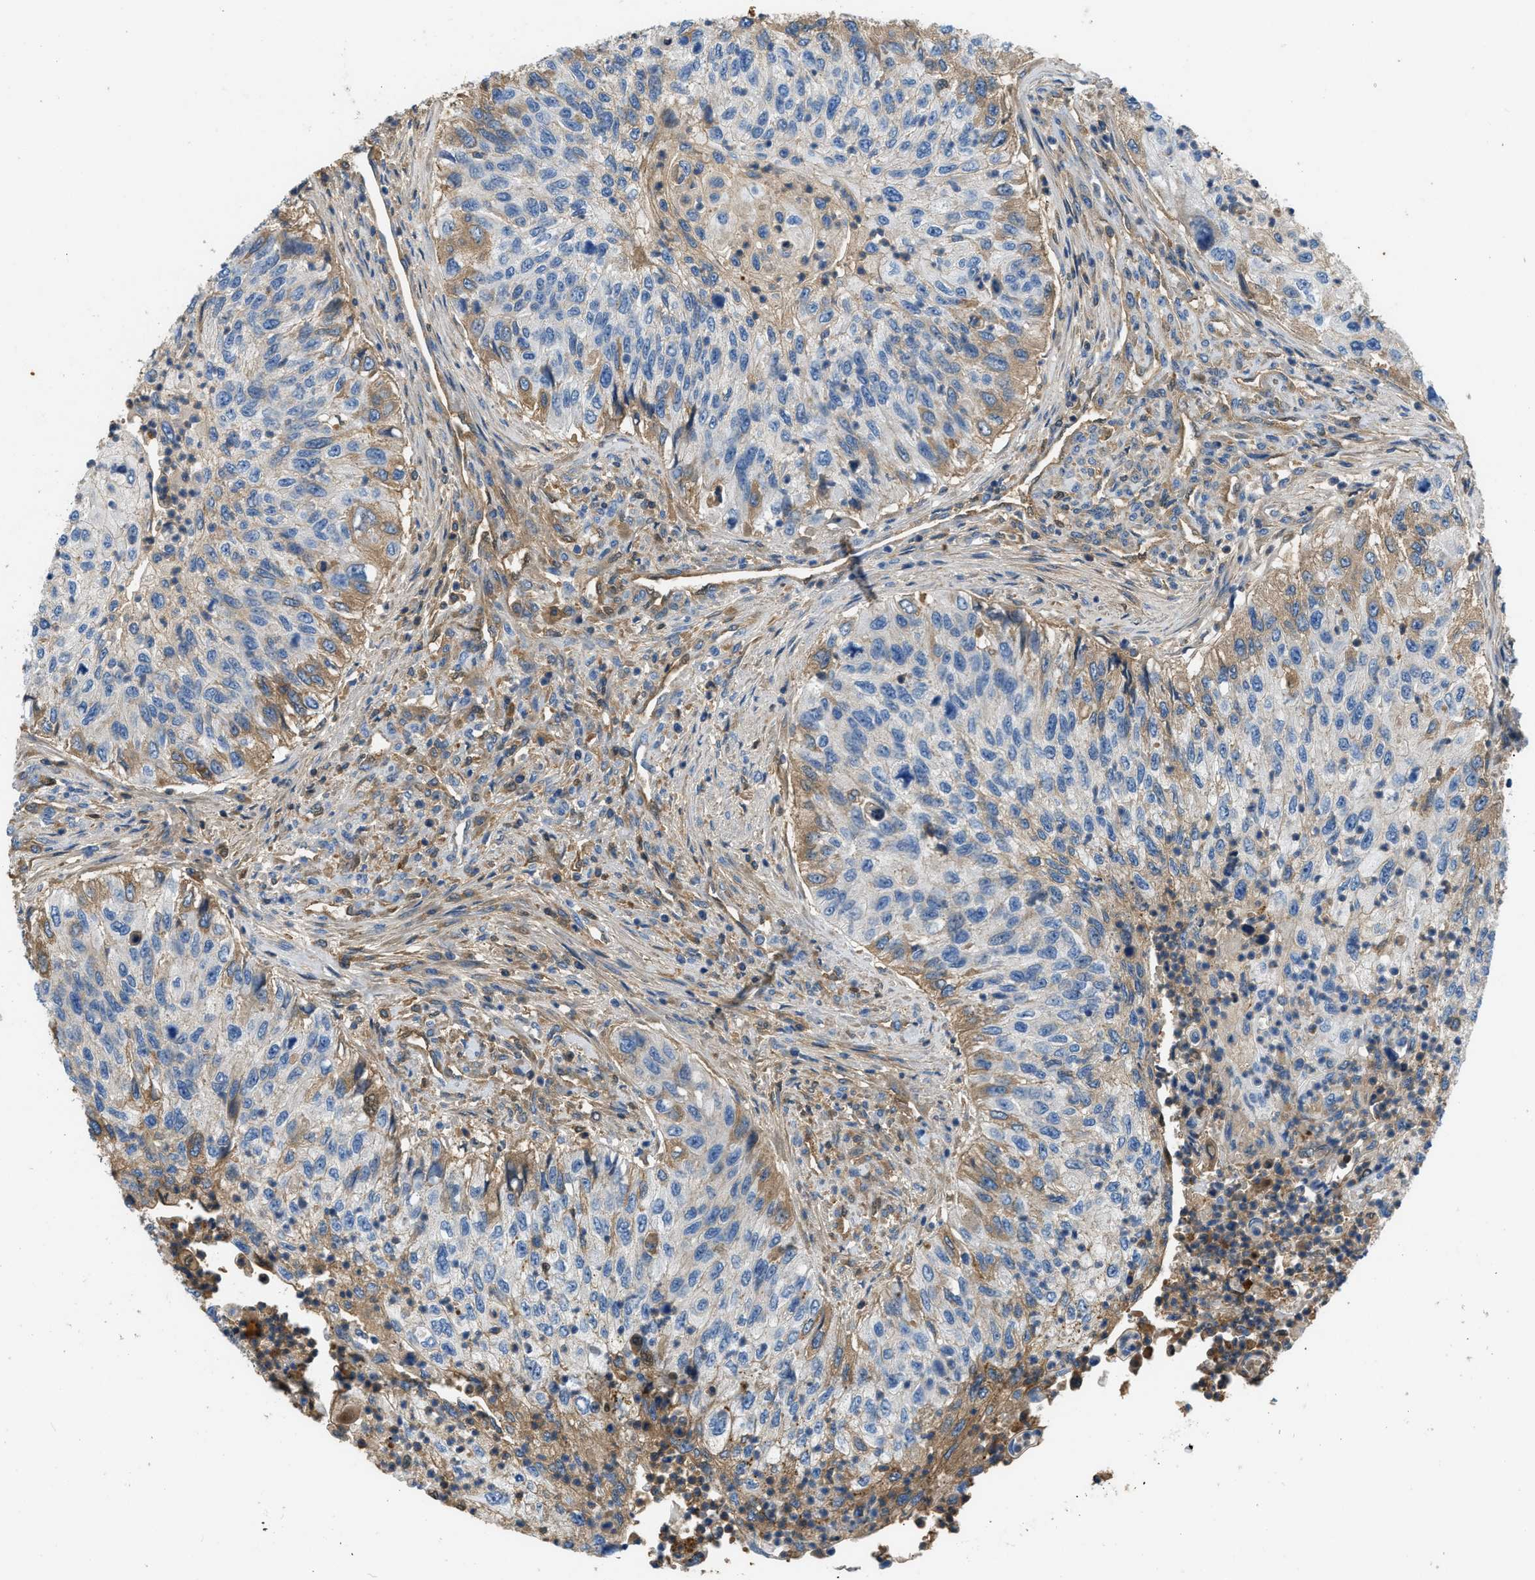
{"staining": {"intensity": "moderate", "quantity": "<25%", "location": "cytoplasmic/membranous"}, "tissue": "urothelial cancer", "cell_type": "Tumor cells", "image_type": "cancer", "snomed": [{"axis": "morphology", "description": "Urothelial carcinoma, High grade"}, {"axis": "topography", "description": "Urinary bladder"}], "caption": "High-grade urothelial carcinoma was stained to show a protein in brown. There is low levels of moderate cytoplasmic/membranous expression in approximately <25% of tumor cells.", "gene": "STC1", "patient": {"sex": "female", "age": 60}}